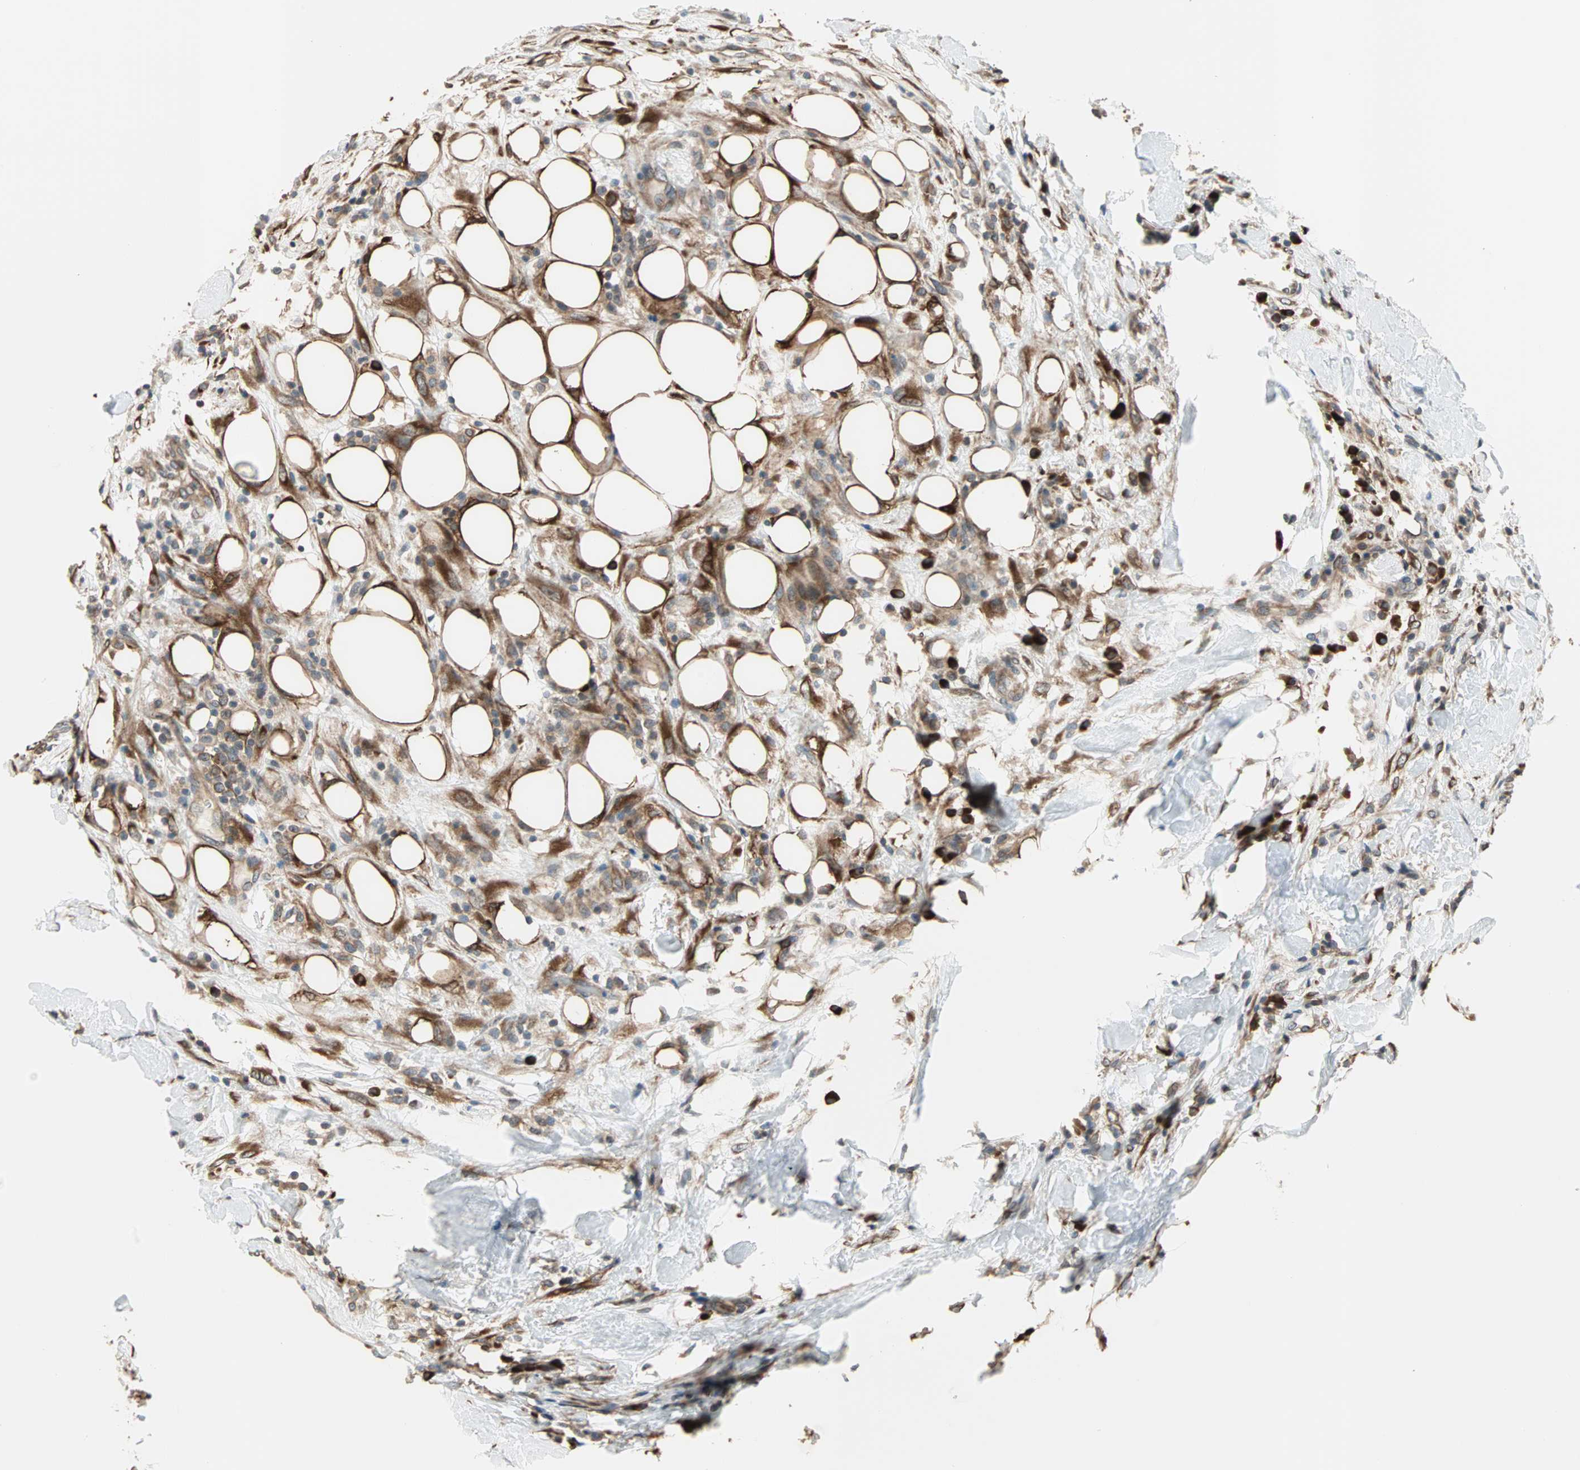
{"staining": {"intensity": "strong", "quantity": ">75%", "location": "cytoplasmic/membranous"}, "tissue": "breast cancer", "cell_type": "Tumor cells", "image_type": "cancer", "snomed": [{"axis": "morphology", "description": "Duct carcinoma"}, {"axis": "topography", "description": "Breast"}], "caption": "The histopathology image reveals staining of breast infiltrating ductal carcinoma, revealing strong cytoplasmic/membranous protein expression (brown color) within tumor cells.", "gene": "SAR1A", "patient": {"sex": "female", "age": 37}}